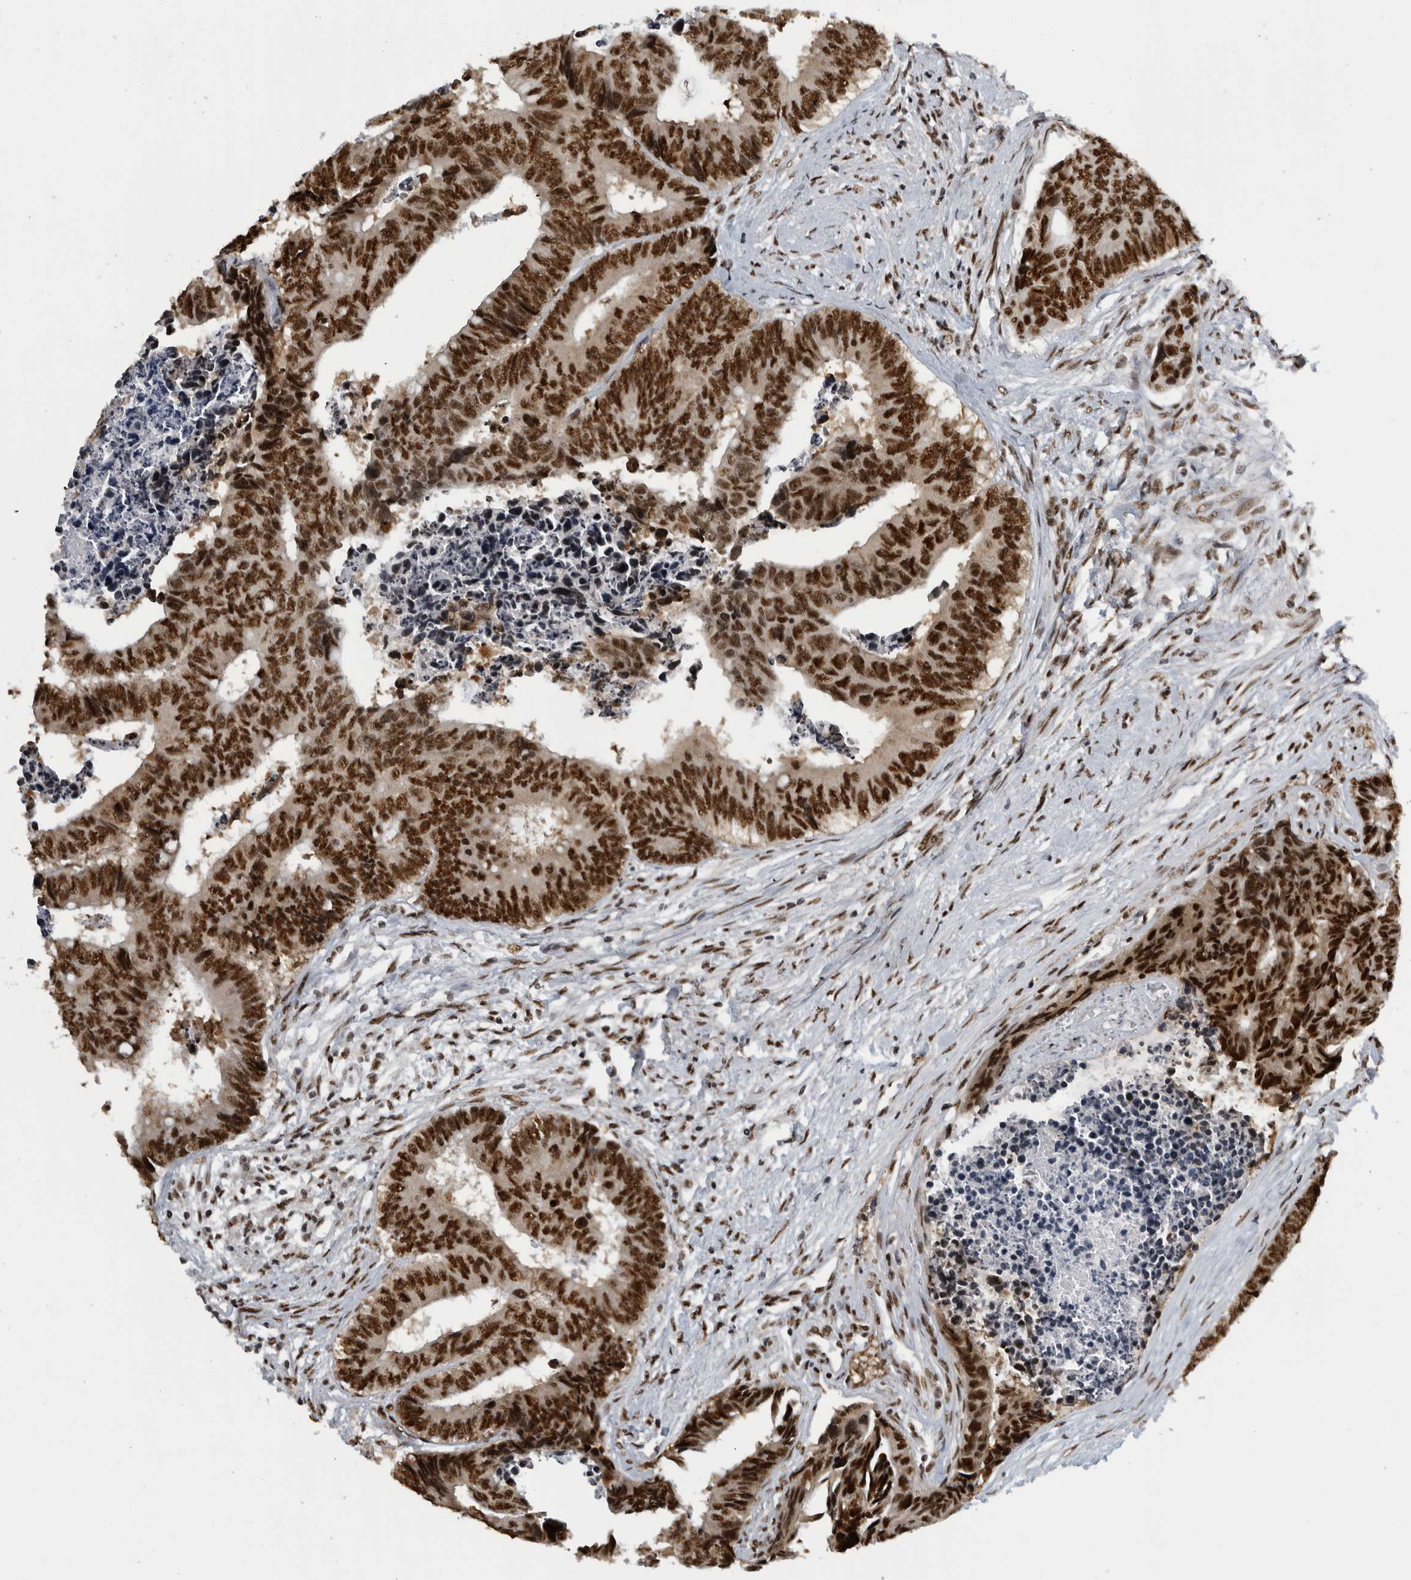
{"staining": {"intensity": "strong", "quantity": ">75%", "location": "nuclear"}, "tissue": "colorectal cancer", "cell_type": "Tumor cells", "image_type": "cancer", "snomed": [{"axis": "morphology", "description": "Adenocarcinoma, NOS"}, {"axis": "topography", "description": "Rectum"}], "caption": "This is a photomicrograph of immunohistochemistry staining of colorectal cancer (adenocarcinoma), which shows strong positivity in the nuclear of tumor cells.", "gene": "ZSCAN2", "patient": {"sex": "male", "age": 84}}